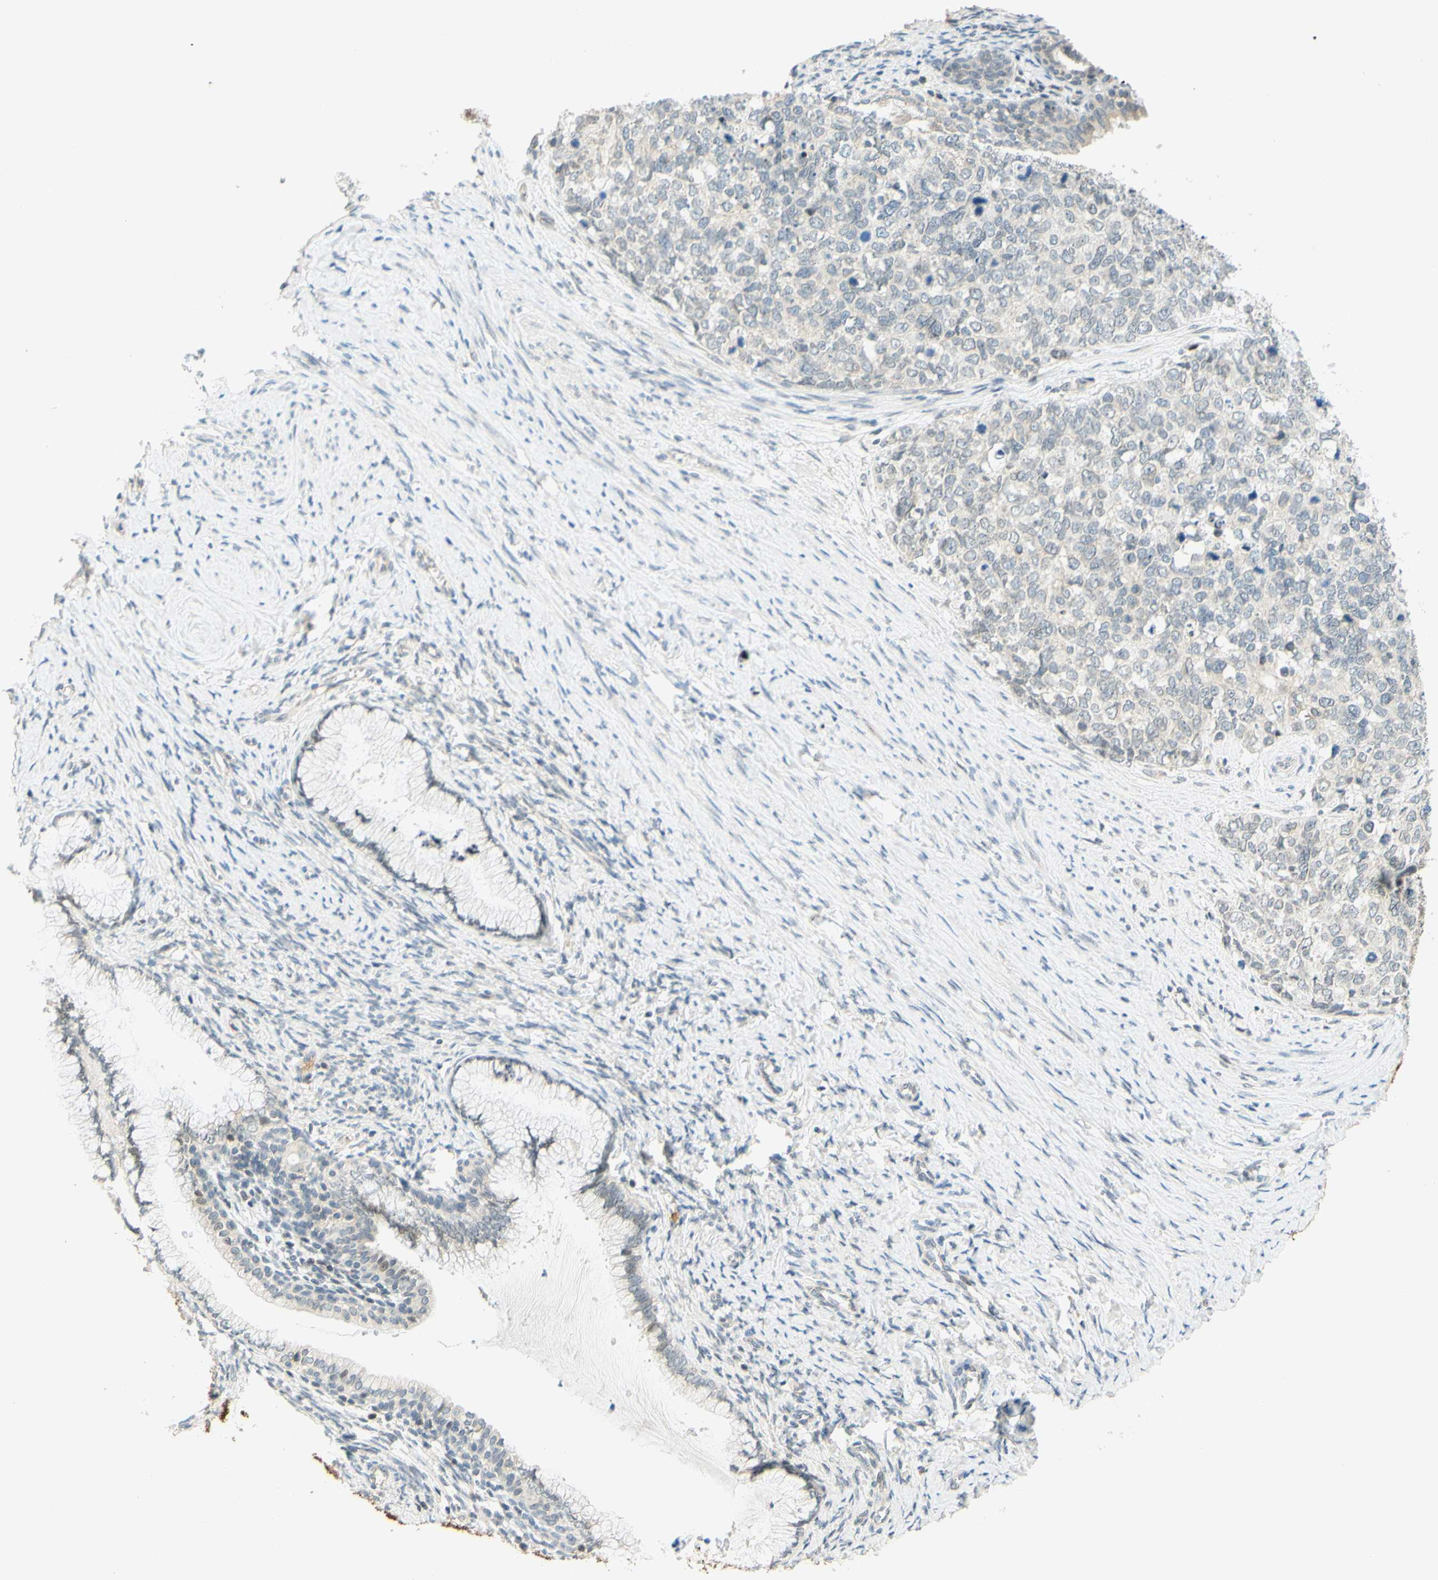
{"staining": {"intensity": "negative", "quantity": "none", "location": "none"}, "tissue": "cervical cancer", "cell_type": "Tumor cells", "image_type": "cancer", "snomed": [{"axis": "morphology", "description": "Squamous cell carcinoma, NOS"}, {"axis": "topography", "description": "Cervix"}], "caption": "Tumor cells show no significant protein staining in cervical cancer. The staining is performed using DAB (3,3'-diaminobenzidine) brown chromogen with nuclei counter-stained in using hematoxylin.", "gene": "C2CD2L", "patient": {"sex": "female", "age": 63}}